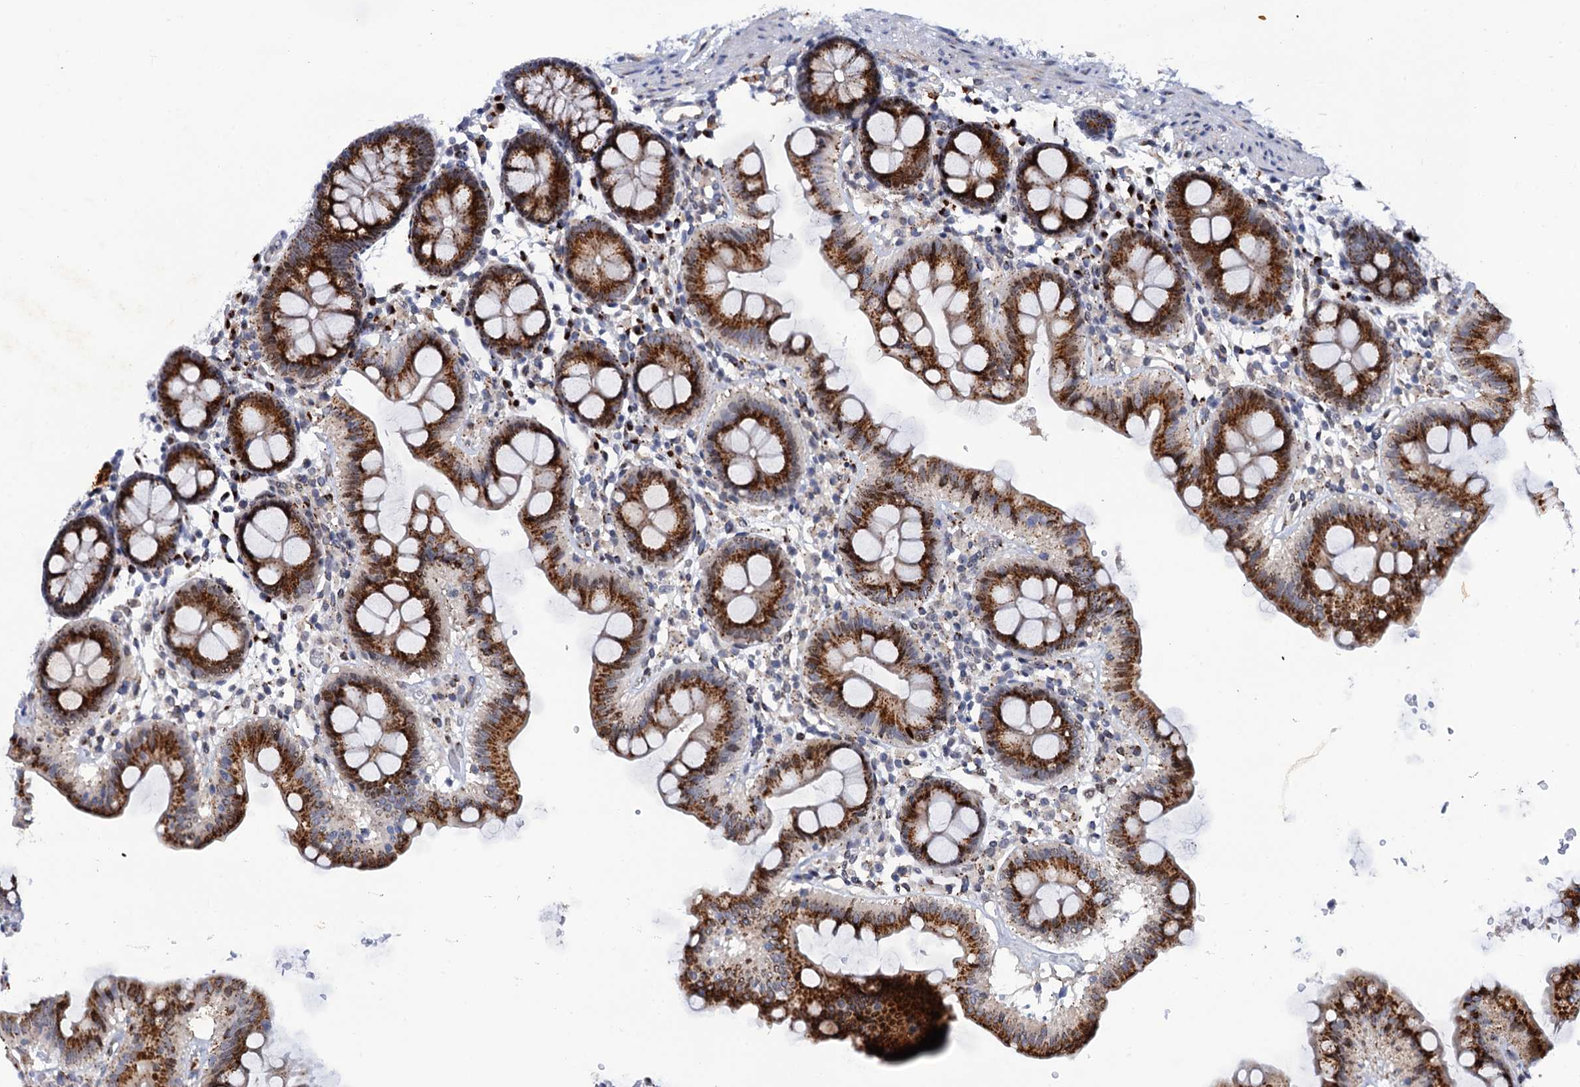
{"staining": {"intensity": "weak", "quantity": ">75%", "location": "cytoplasmic/membranous"}, "tissue": "colon", "cell_type": "Endothelial cells", "image_type": "normal", "snomed": [{"axis": "morphology", "description": "Normal tissue, NOS"}, {"axis": "topography", "description": "Colon"}], "caption": "A photomicrograph of colon stained for a protein exhibits weak cytoplasmic/membranous brown staining in endothelial cells. Immunohistochemistry (ihc) stains the protein in brown and the nuclei are stained blue.", "gene": "THAP2", "patient": {"sex": "male", "age": 75}}